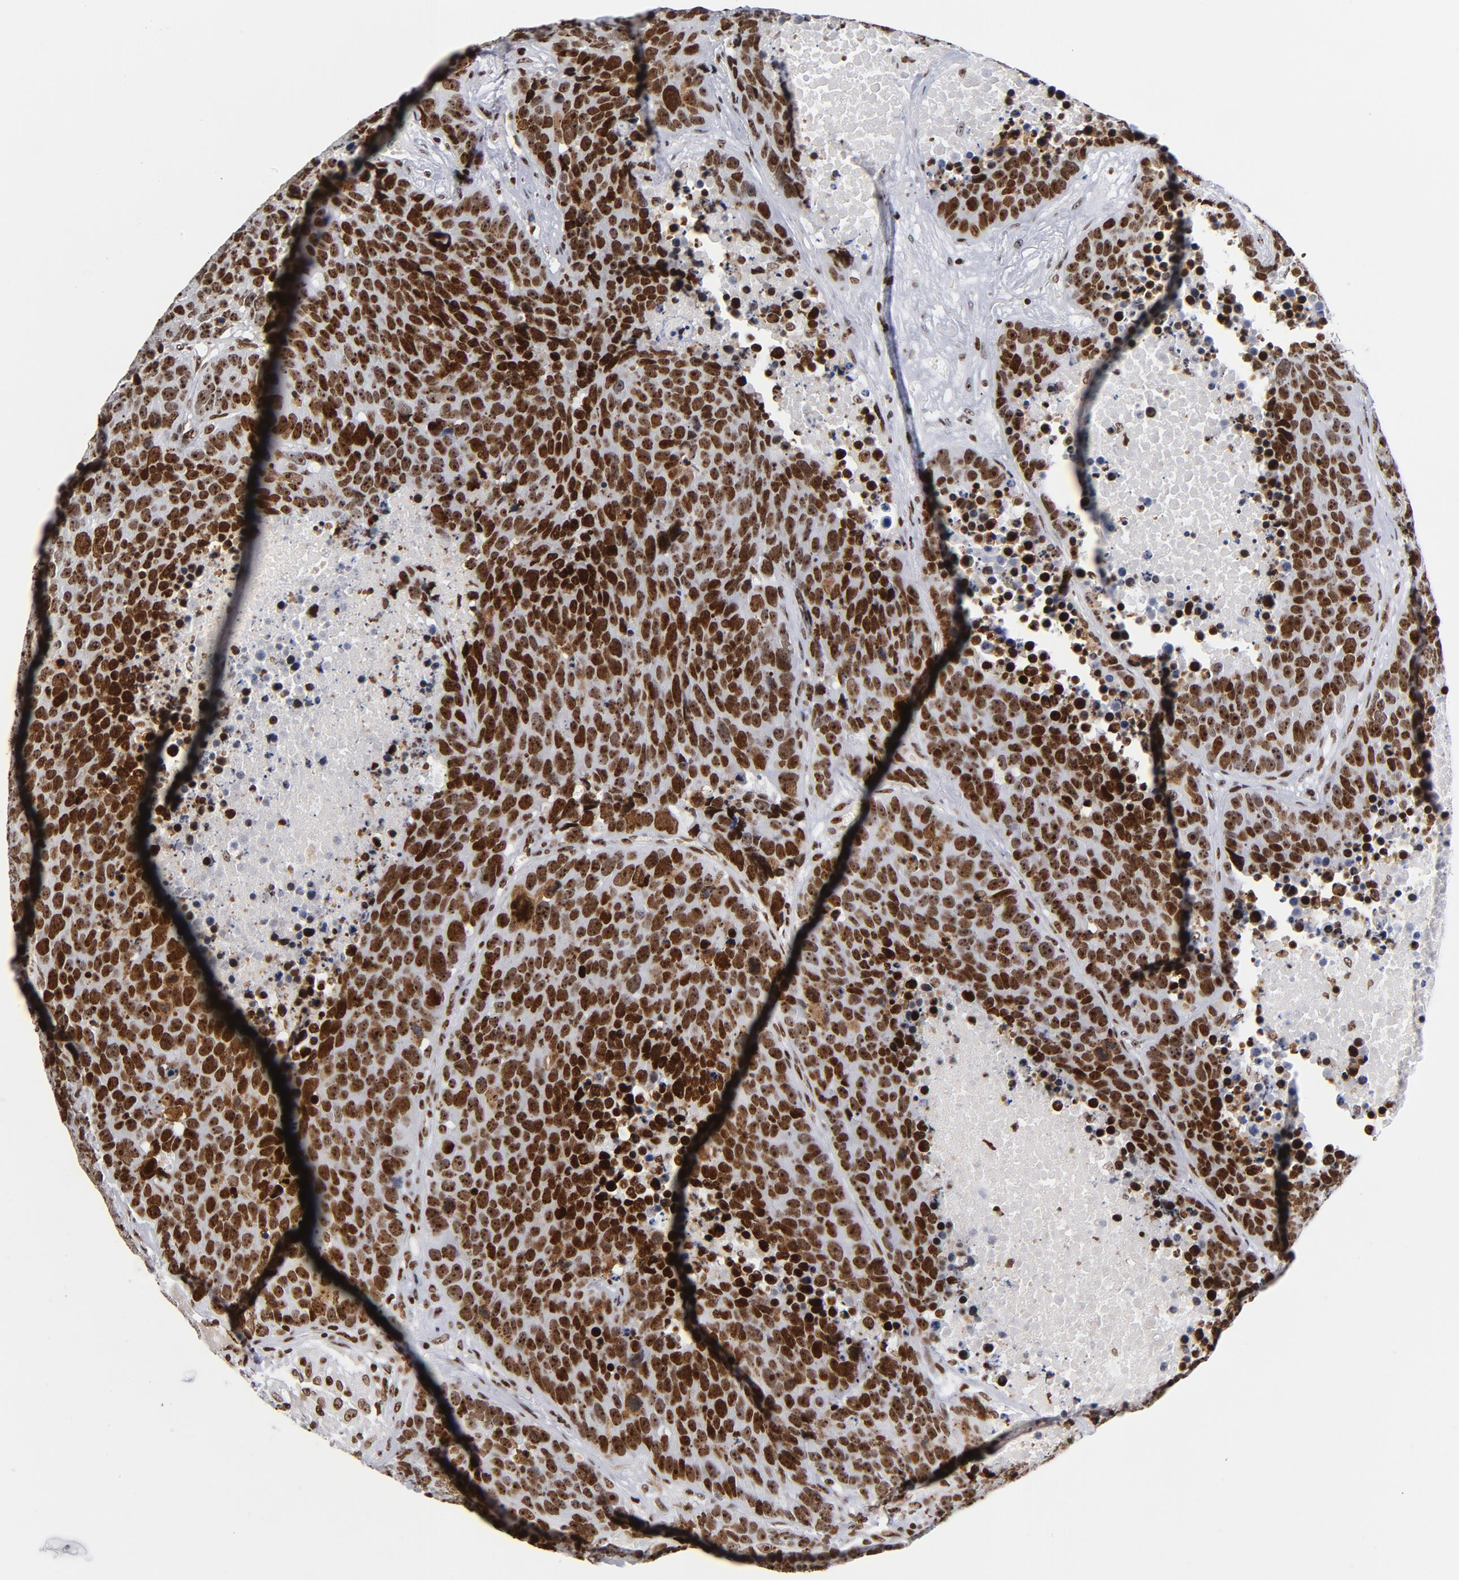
{"staining": {"intensity": "strong", "quantity": ">75%", "location": "nuclear"}, "tissue": "carcinoid", "cell_type": "Tumor cells", "image_type": "cancer", "snomed": [{"axis": "morphology", "description": "Carcinoid, malignant, NOS"}, {"axis": "topography", "description": "Lung"}], "caption": "Human malignant carcinoid stained for a protein (brown) demonstrates strong nuclear positive expression in about >75% of tumor cells.", "gene": "TOP2B", "patient": {"sex": "male", "age": 60}}